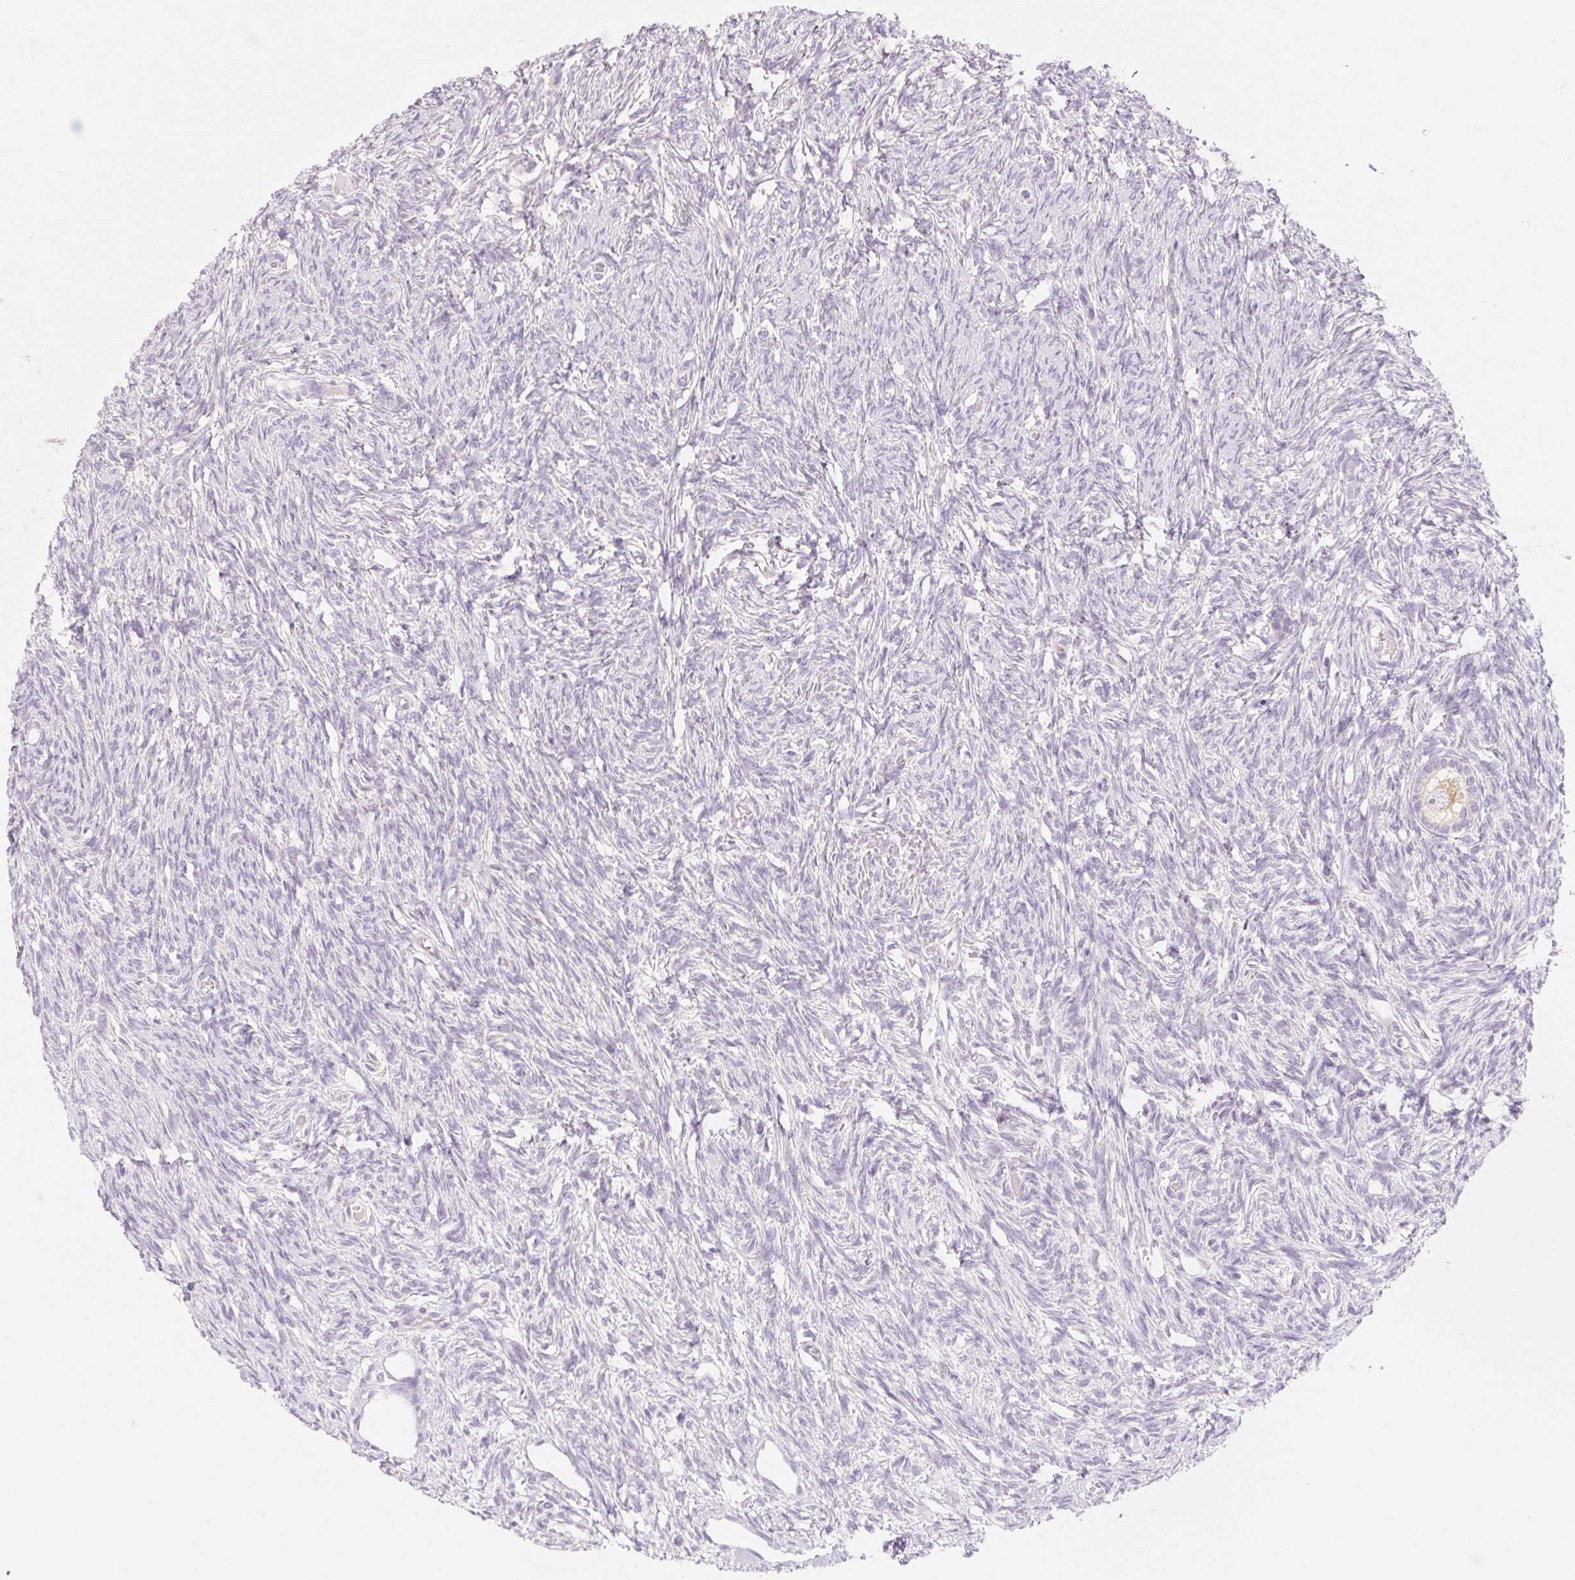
{"staining": {"intensity": "negative", "quantity": "none", "location": "none"}, "tissue": "ovary", "cell_type": "Follicle cells", "image_type": "normal", "snomed": [{"axis": "morphology", "description": "Normal tissue, NOS"}, {"axis": "topography", "description": "Ovary"}], "caption": "Immunohistochemical staining of normal human ovary displays no significant expression in follicle cells.", "gene": "MYO1D", "patient": {"sex": "female", "age": 33}}